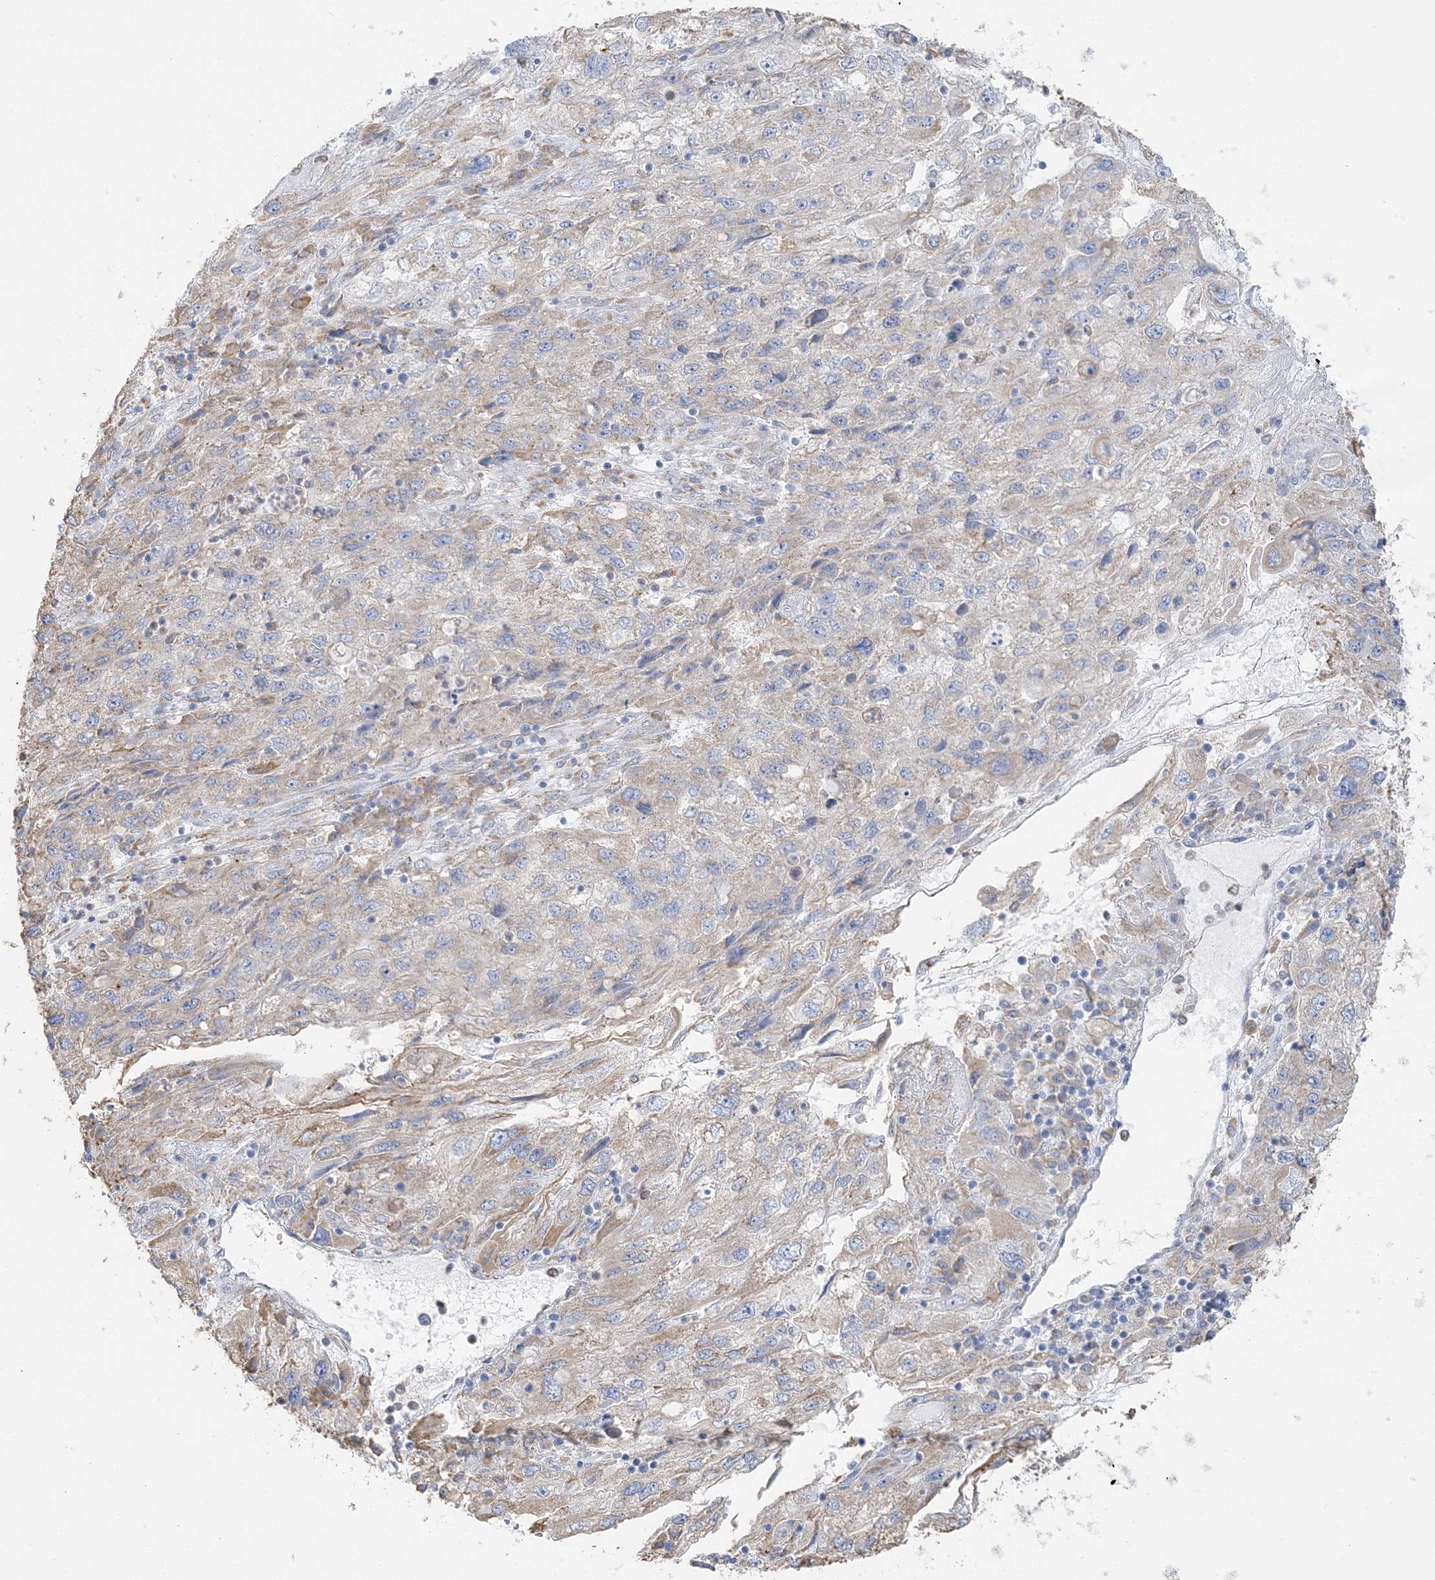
{"staining": {"intensity": "weak", "quantity": "<25%", "location": "cytoplasmic/membranous"}, "tissue": "endometrial cancer", "cell_type": "Tumor cells", "image_type": "cancer", "snomed": [{"axis": "morphology", "description": "Adenocarcinoma, NOS"}, {"axis": "topography", "description": "Endometrium"}], "caption": "A high-resolution photomicrograph shows IHC staining of endometrial cancer (adenocarcinoma), which shows no significant staining in tumor cells.", "gene": "TBC1D5", "patient": {"sex": "female", "age": 49}}